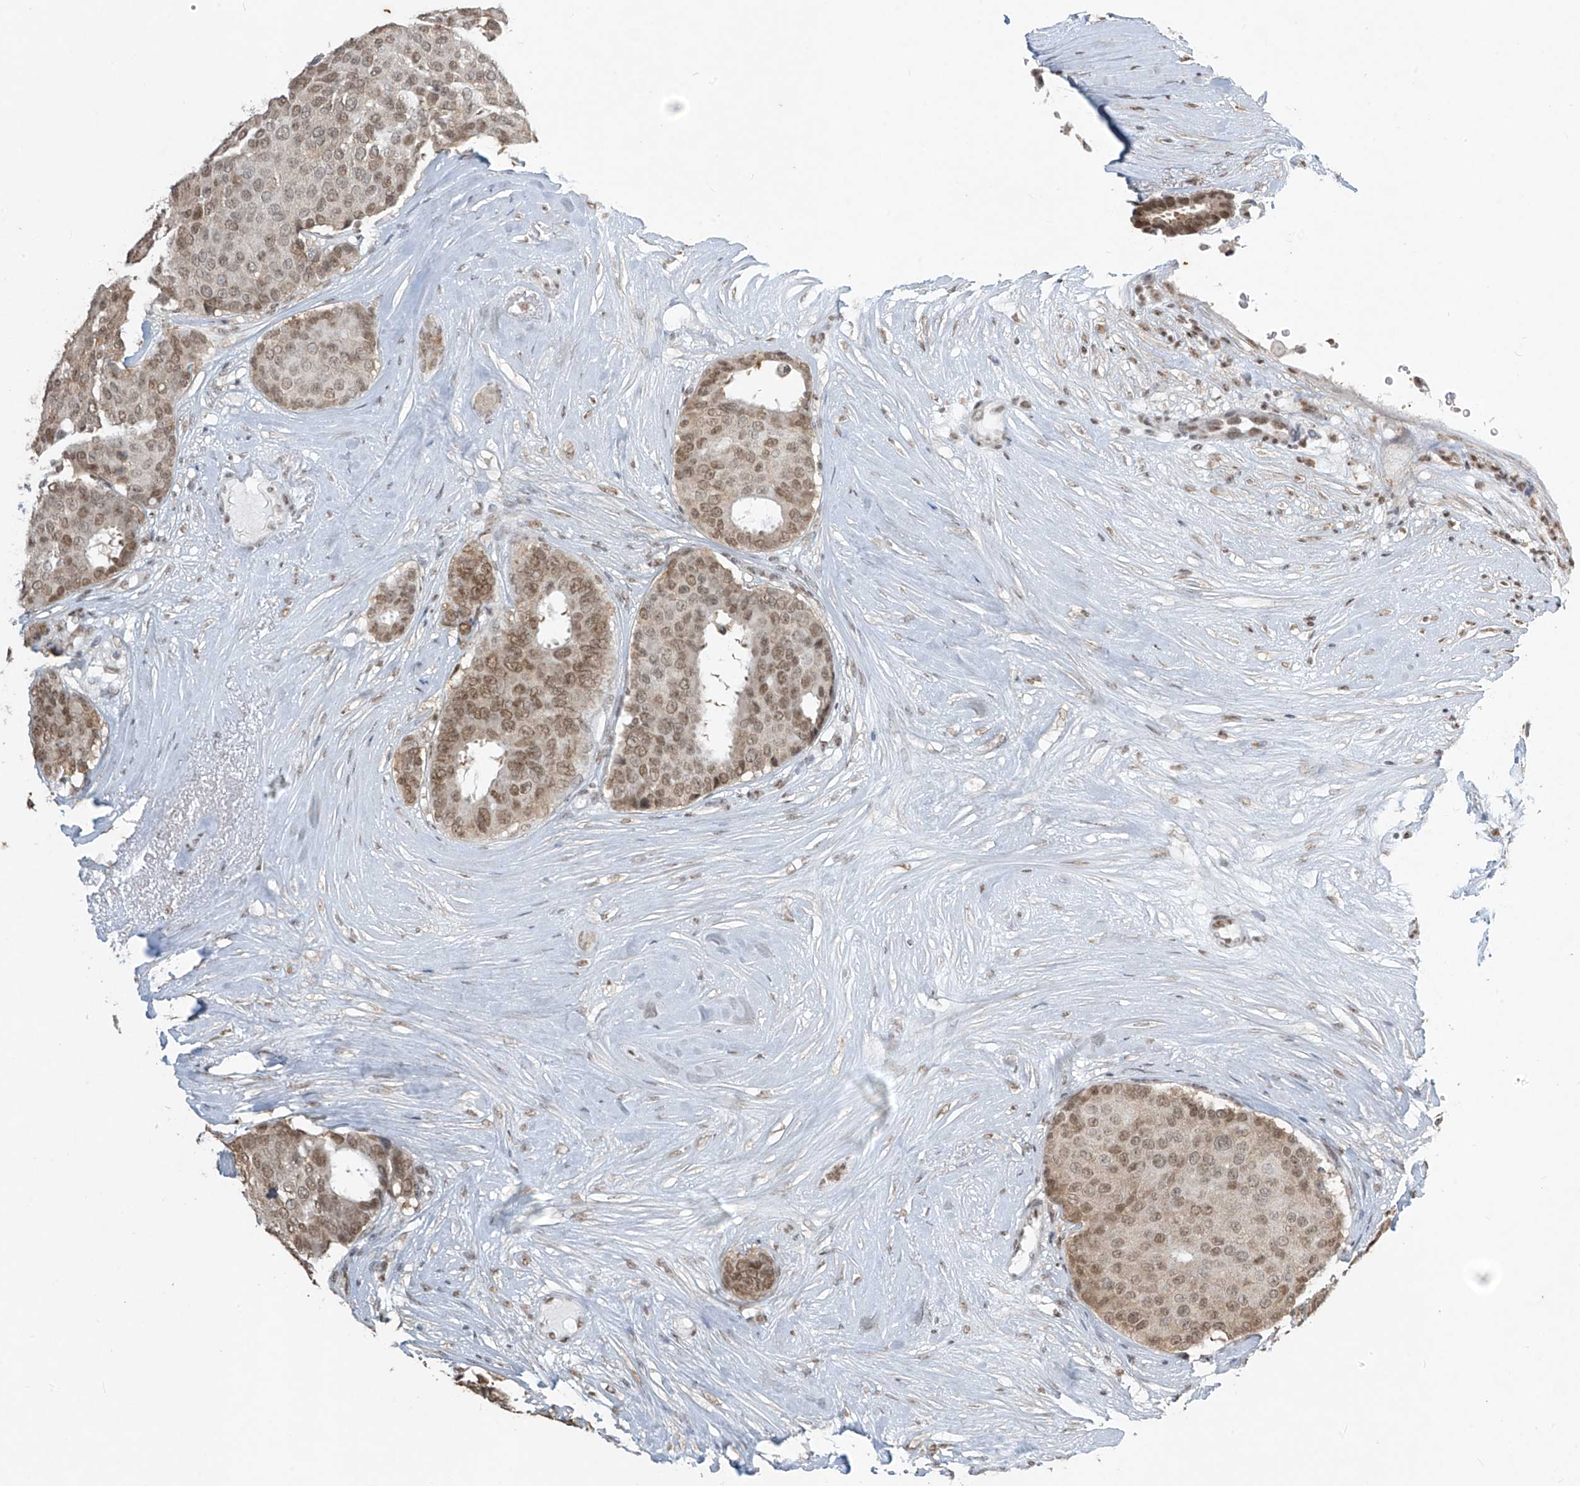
{"staining": {"intensity": "moderate", "quantity": ">75%", "location": "nuclear"}, "tissue": "breast cancer", "cell_type": "Tumor cells", "image_type": "cancer", "snomed": [{"axis": "morphology", "description": "Duct carcinoma"}, {"axis": "topography", "description": "Breast"}], "caption": "High-magnification brightfield microscopy of intraductal carcinoma (breast) stained with DAB (brown) and counterstained with hematoxylin (blue). tumor cells exhibit moderate nuclear positivity is identified in about>75% of cells.", "gene": "TFEC", "patient": {"sex": "female", "age": 75}}